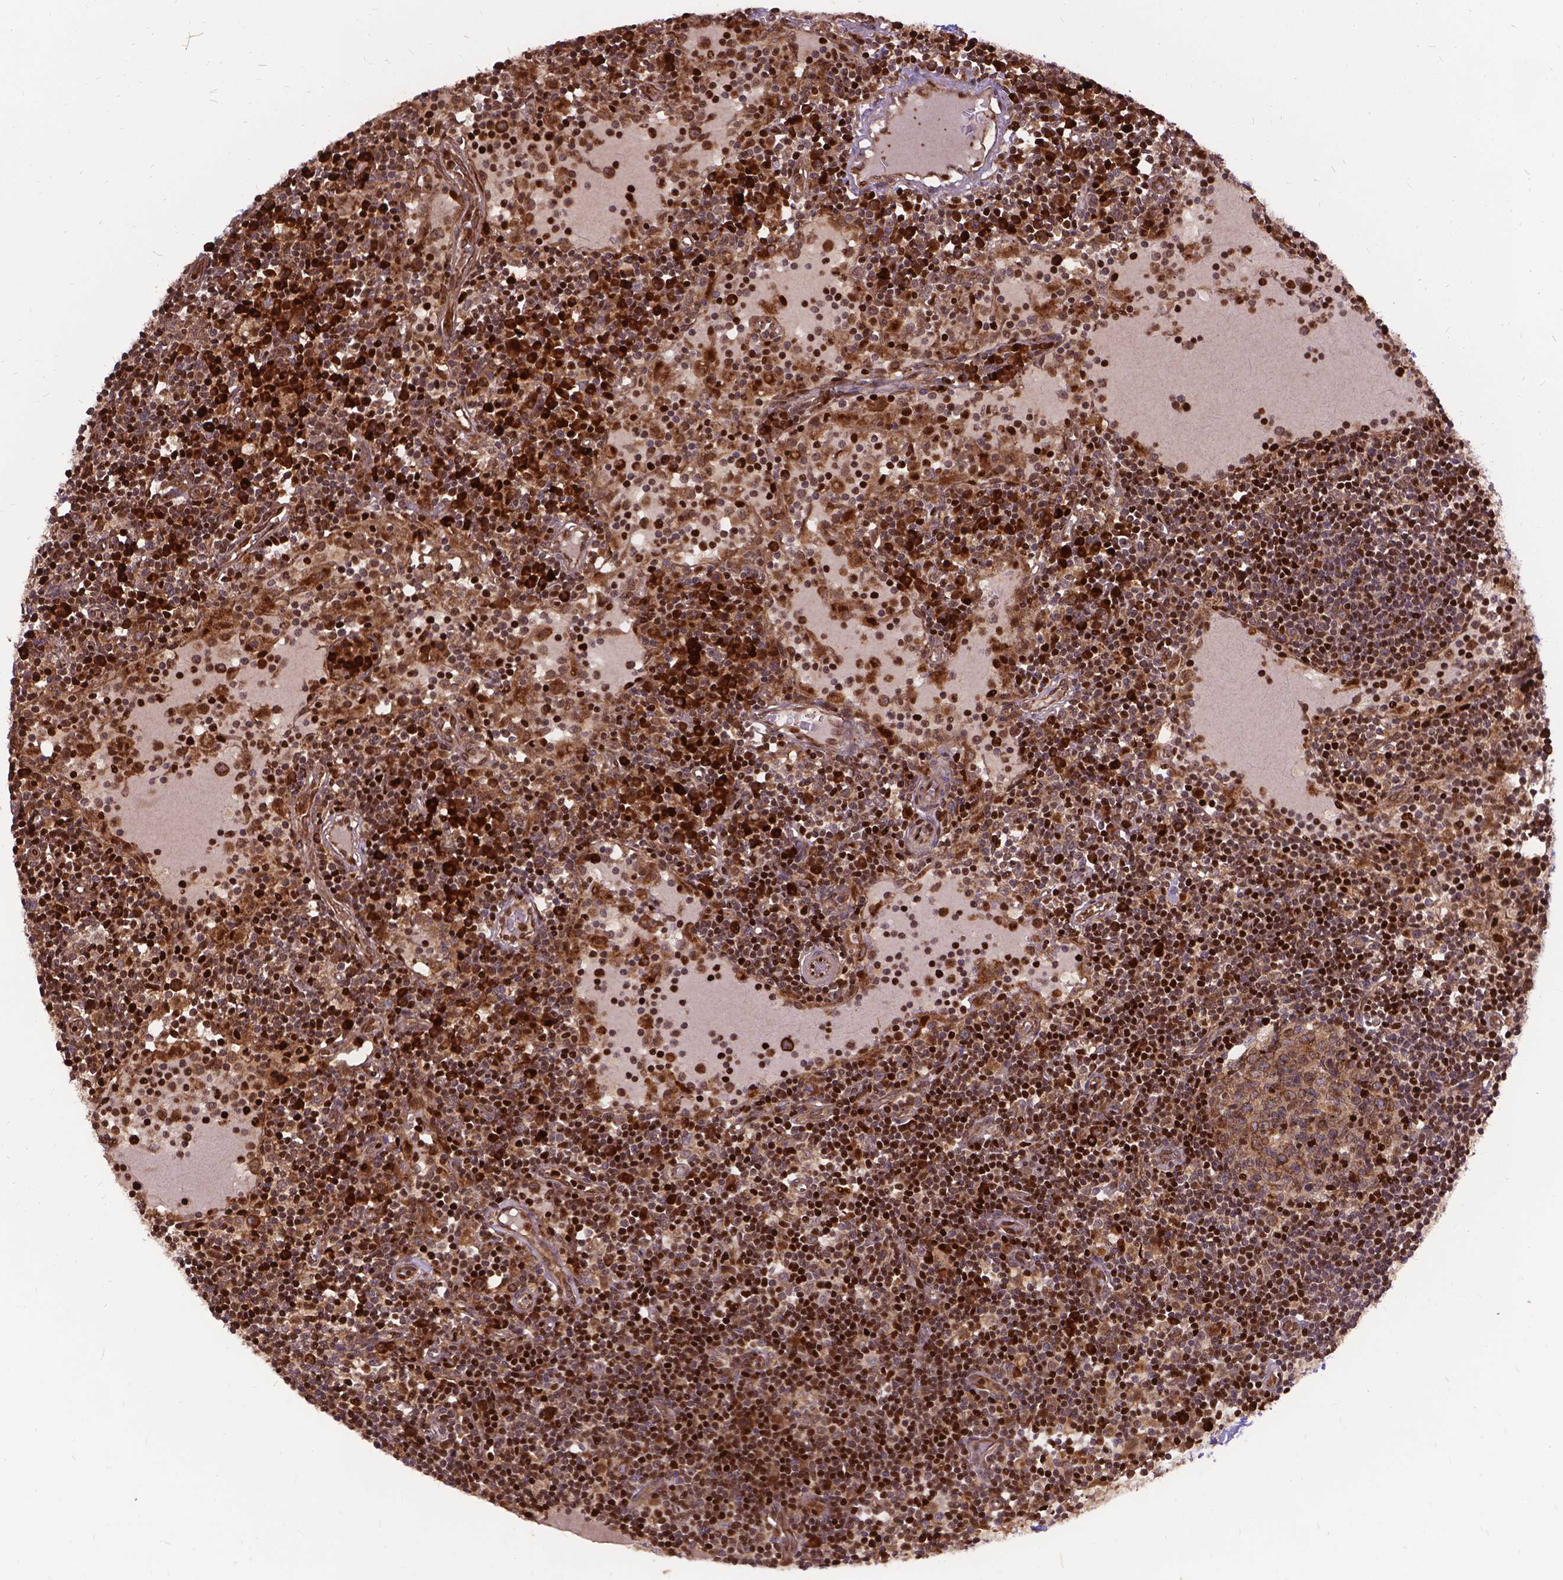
{"staining": {"intensity": "strong", "quantity": "<25%", "location": "cytoplasmic/membranous"}, "tissue": "lymph node", "cell_type": "Germinal center cells", "image_type": "normal", "snomed": [{"axis": "morphology", "description": "Normal tissue, NOS"}, {"axis": "topography", "description": "Lymph node"}], "caption": "Unremarkable lymph node displays strong cytoplasmic/membranous staining in approximately <25% of germinal center cells The protein is shown in brown color, while the nuclei are stained blue..", "gene": "DENND6A", "patient": {"sex": "female", "age": 72}}